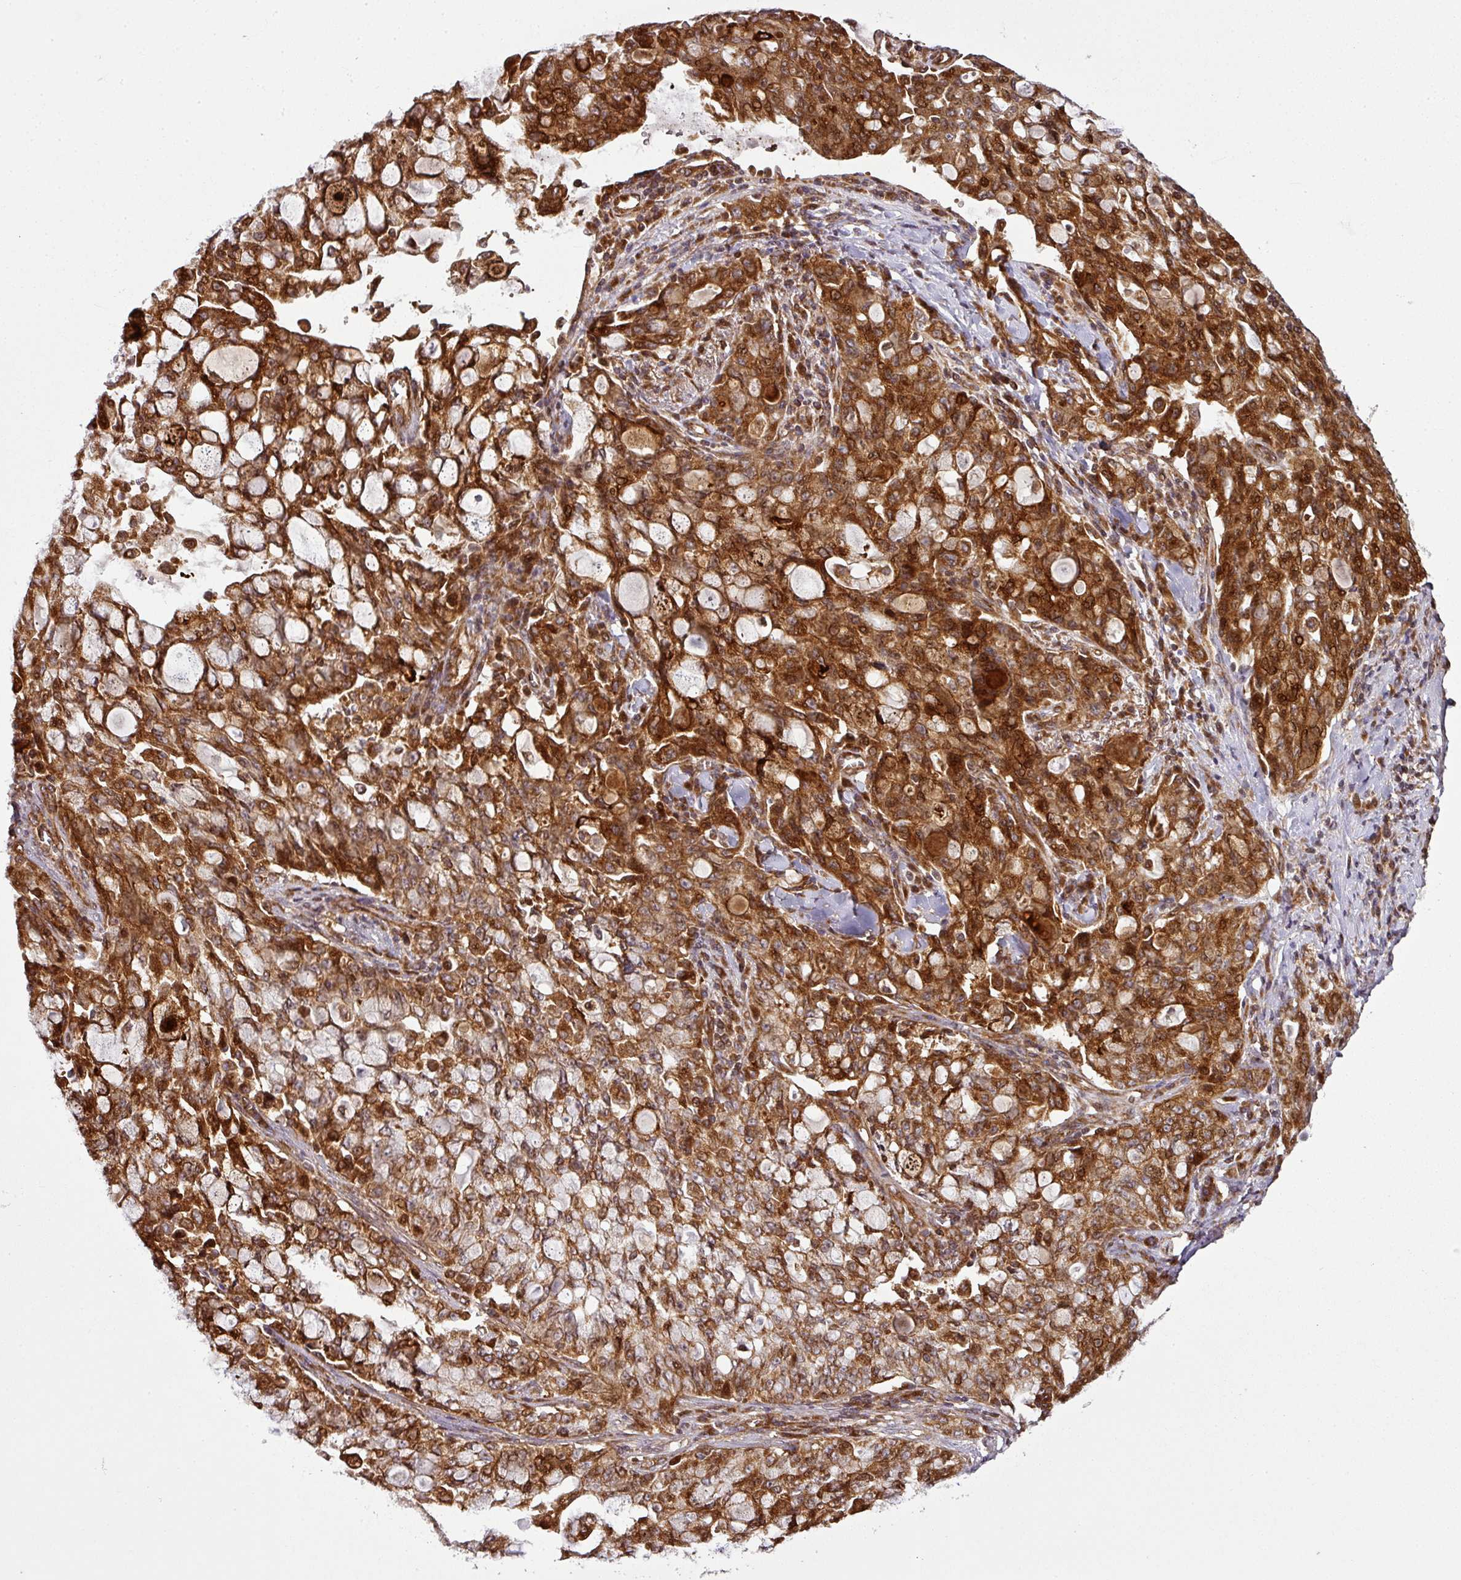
{"staining": {"intensity": "strong", "quantity": ">75%", "location": "cytoplasmic/membranous,nuclear"}, "tissue": "lung cancer", "cell_type": "Tumor cells", "image_type": "cancer", "snomed": [{"axis": "morphology", "description": "Adenocarcinoma, NOS"}, {"axis": "topography", "description": "Lung"}], "caption": "Tumor cells reveal high levels of strong cytoplasmic/membranous and nuclear expression in about >75% of cells in lung cancer. (Stains: DAB in brown, nuclei in blue, Microscopy: brightfield microscopy at high magnification).", "gene": "ATAT1", "patient": {"sex": "female", "age": 44}}